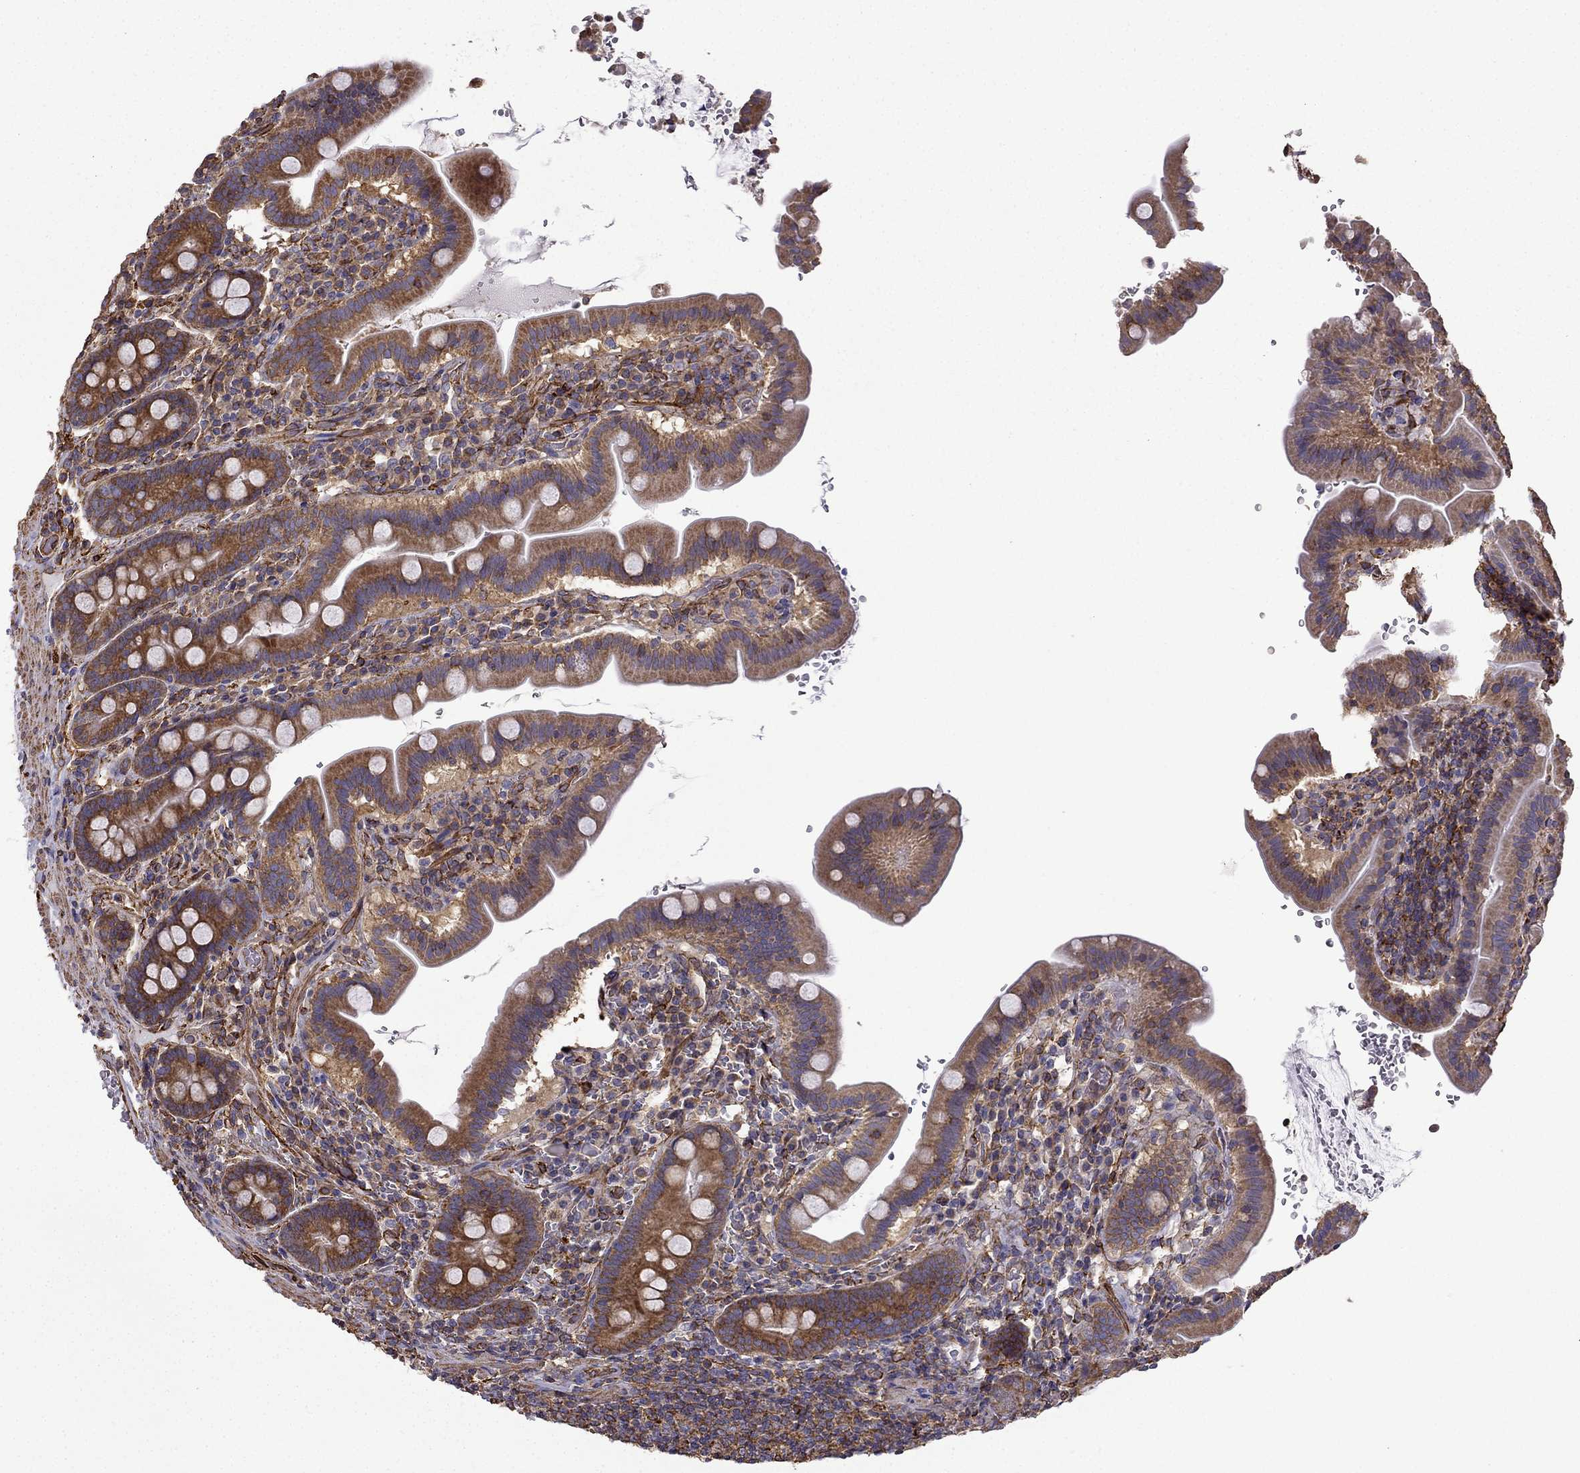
{"staining": {"intensity": "strong", "quantity": ">75%", "location": "cytoplasmic/membranous"}, "tissue": "small intestine", "cell_type": "Glandular cells", "image_type": "normal", "snomed": [{"axis": "morphology", "description": "Normal tissue, NOS"}, {"axis": "topography", "description": "Small intestine"}], "caption": "Glandular cells display strong cytoplasmic/membranous expression in approximately >75% of cells in normal small intestine. (Stains: DAB in brown, nuclei in blue, Microscopy: brightfield microscopy at high magnification).", "gene": "MAP4", "patient": {"sex": "male", "age": 26}}